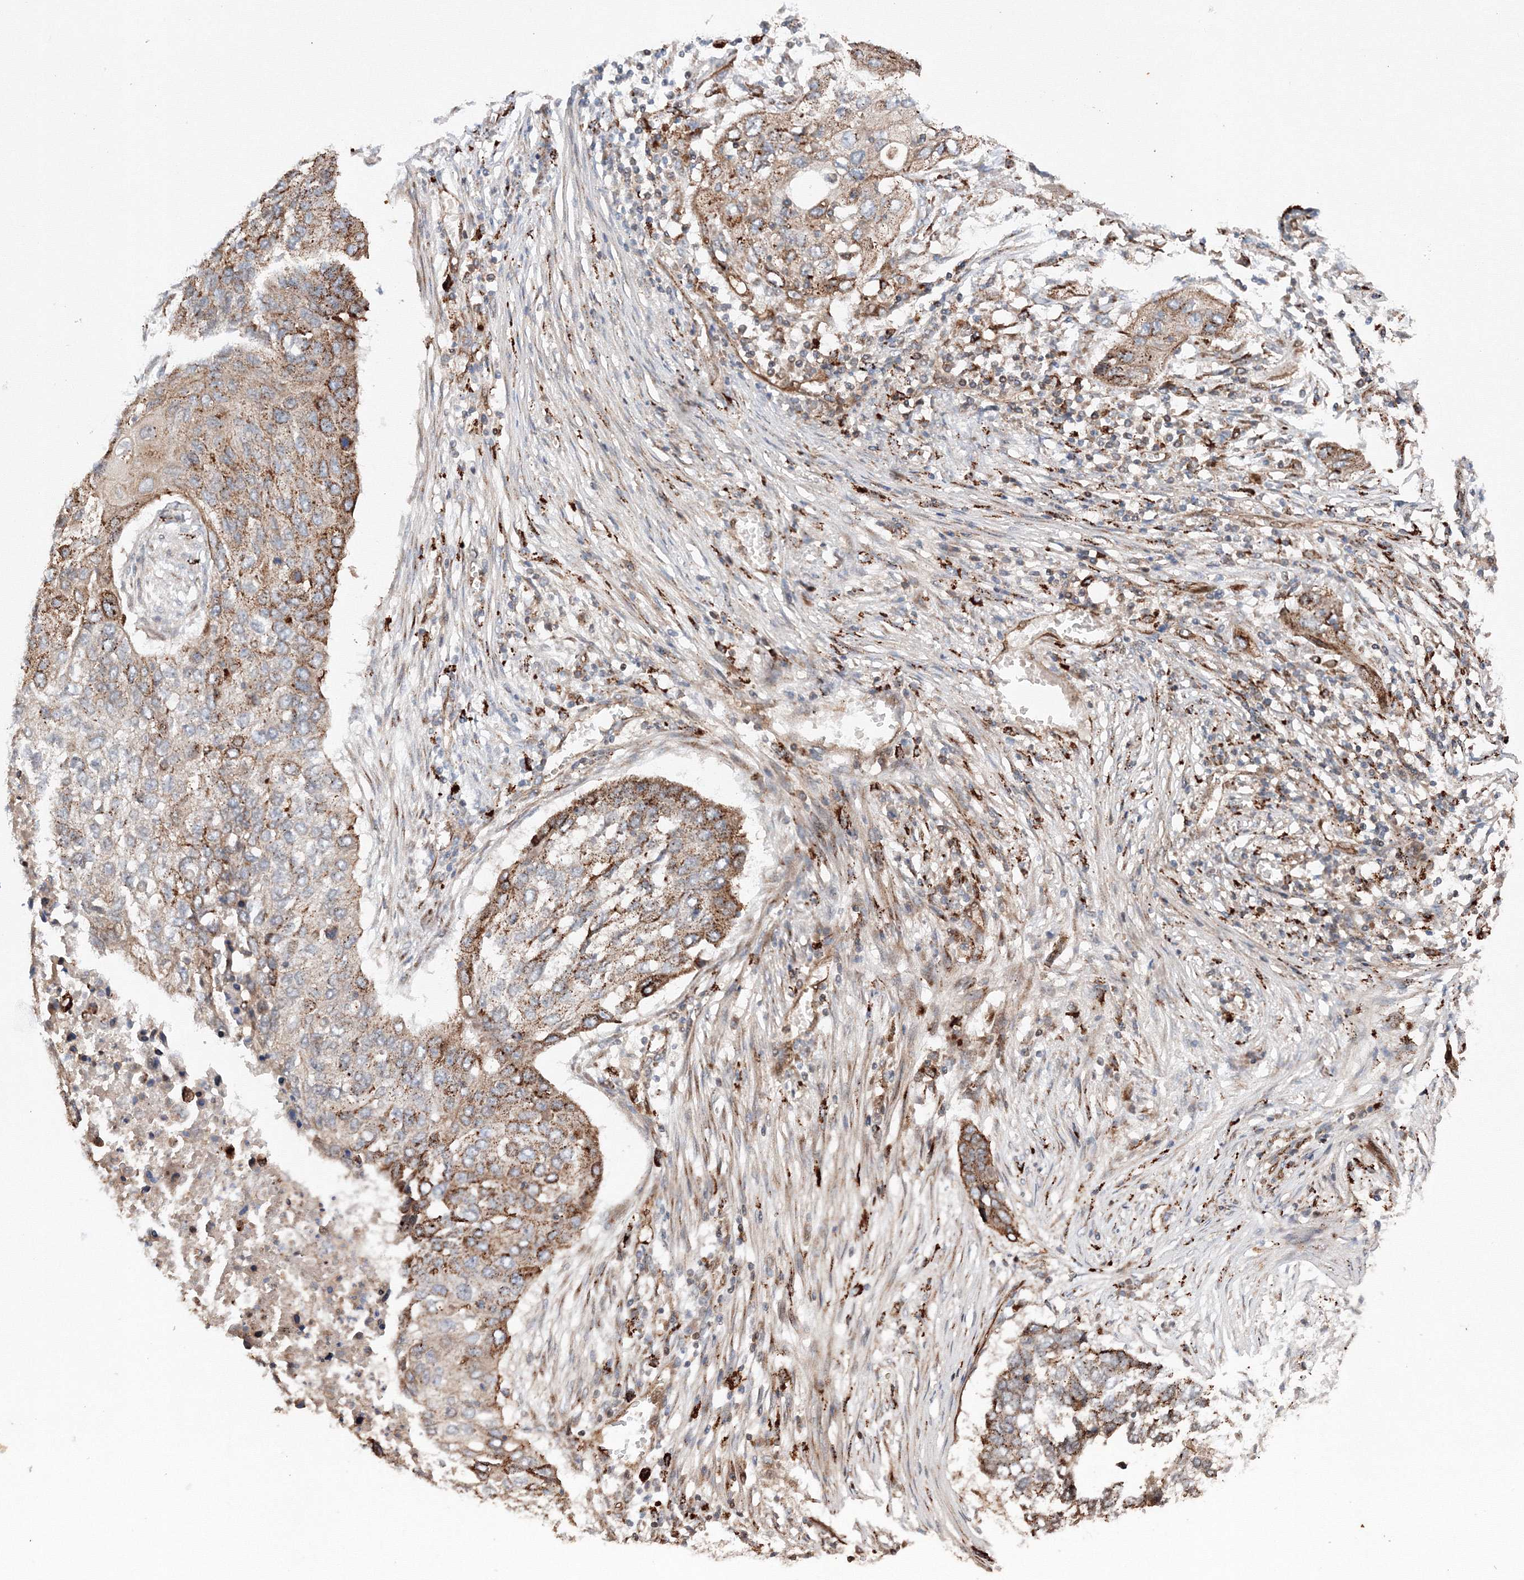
{"staining": {"intensity": "moderate", "quantity": "25%-75%", "location": "cytoplasmic/membranous"}, "tissue": "lung cancer", "cell_type": "Tumor cells", "image_type": "cancer", "snomed": [{"axis": "morphology", "description": "Squamous cell carcinoma, NOS"}, {"axis": "topography", "description": "Lung"}], "caption": "Immunohistochemistry (IHC) staining of squamous cell carcinoma (lung), which shows medium levels of moderate cytoplasmic/membranous positivity in about 25%-75% of tumor cells indicating moderate cytoplasmic/membranous protein staining. The staining was performed using DAB (3,3'-diaminobenzidine) (brown) for protein detection and nuclei were counterstained in hematoxylin (blue).", "gene": "DCTD", "patient": {"sex": "female", "age": 63}}